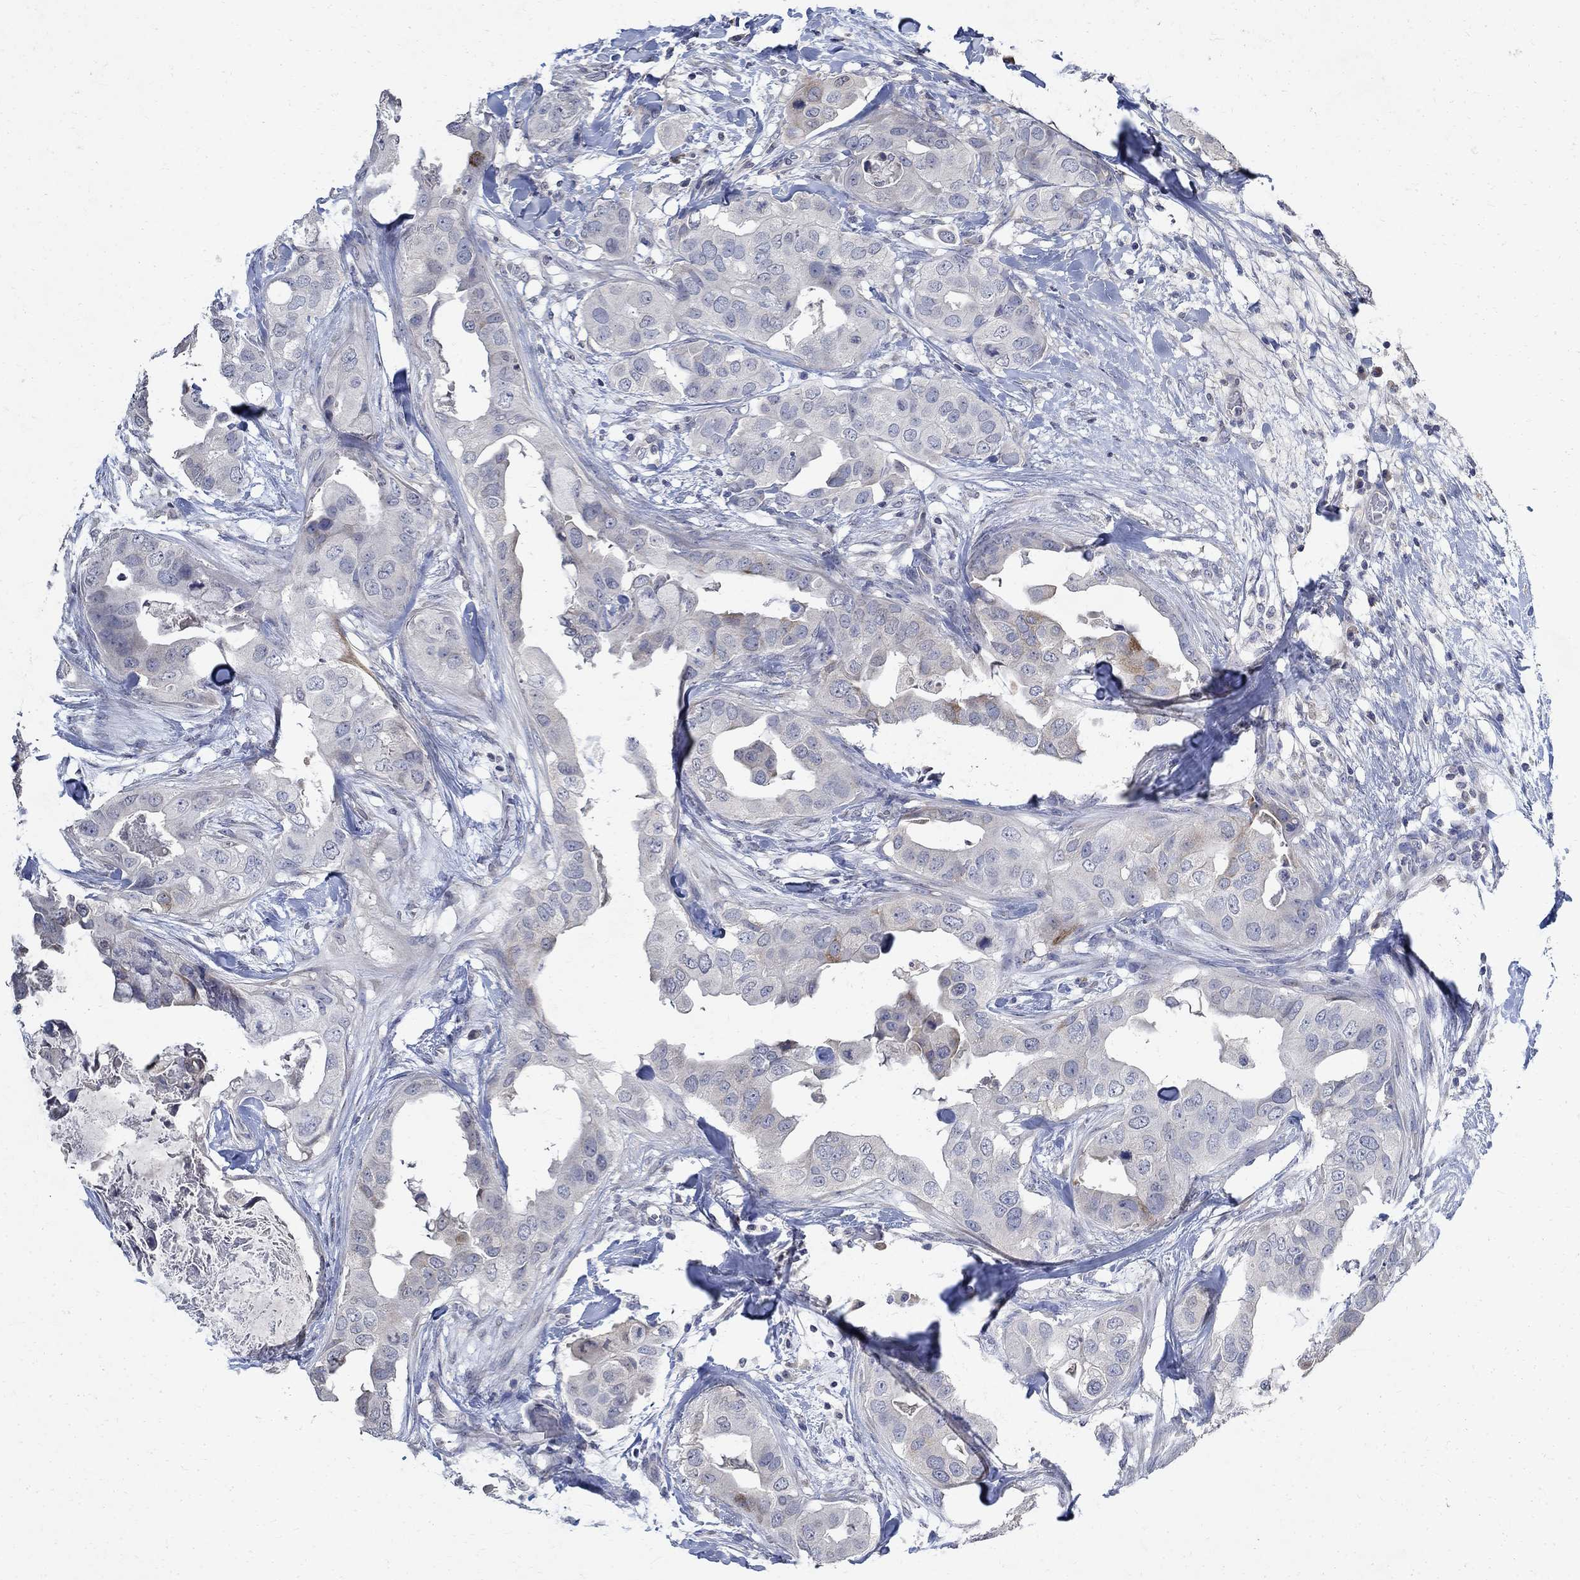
{"staining": {"intensity": "strong", "quantity": "<25%", "location": "cytoplasmic/membranous"}, "tissue": "breast cancer", "cell_type": "Tumor cells", "image_type": "cancer", "snomed": [{"axis": "morphology", "description": "Normal tissue, NOS"}, {"axis": "morphology", "description": "Duct carcinoma"}, {"axis": "topography", "description": "Breast"}], "caption": "This image shows IHC staining of breast cancer (intraductal carcinoma), with medium strong cytoplasmic/membranous expression in about <25% of tumor cells.", "gene": "TMEM169", "patient": {"sex": "female", "age": 40}}